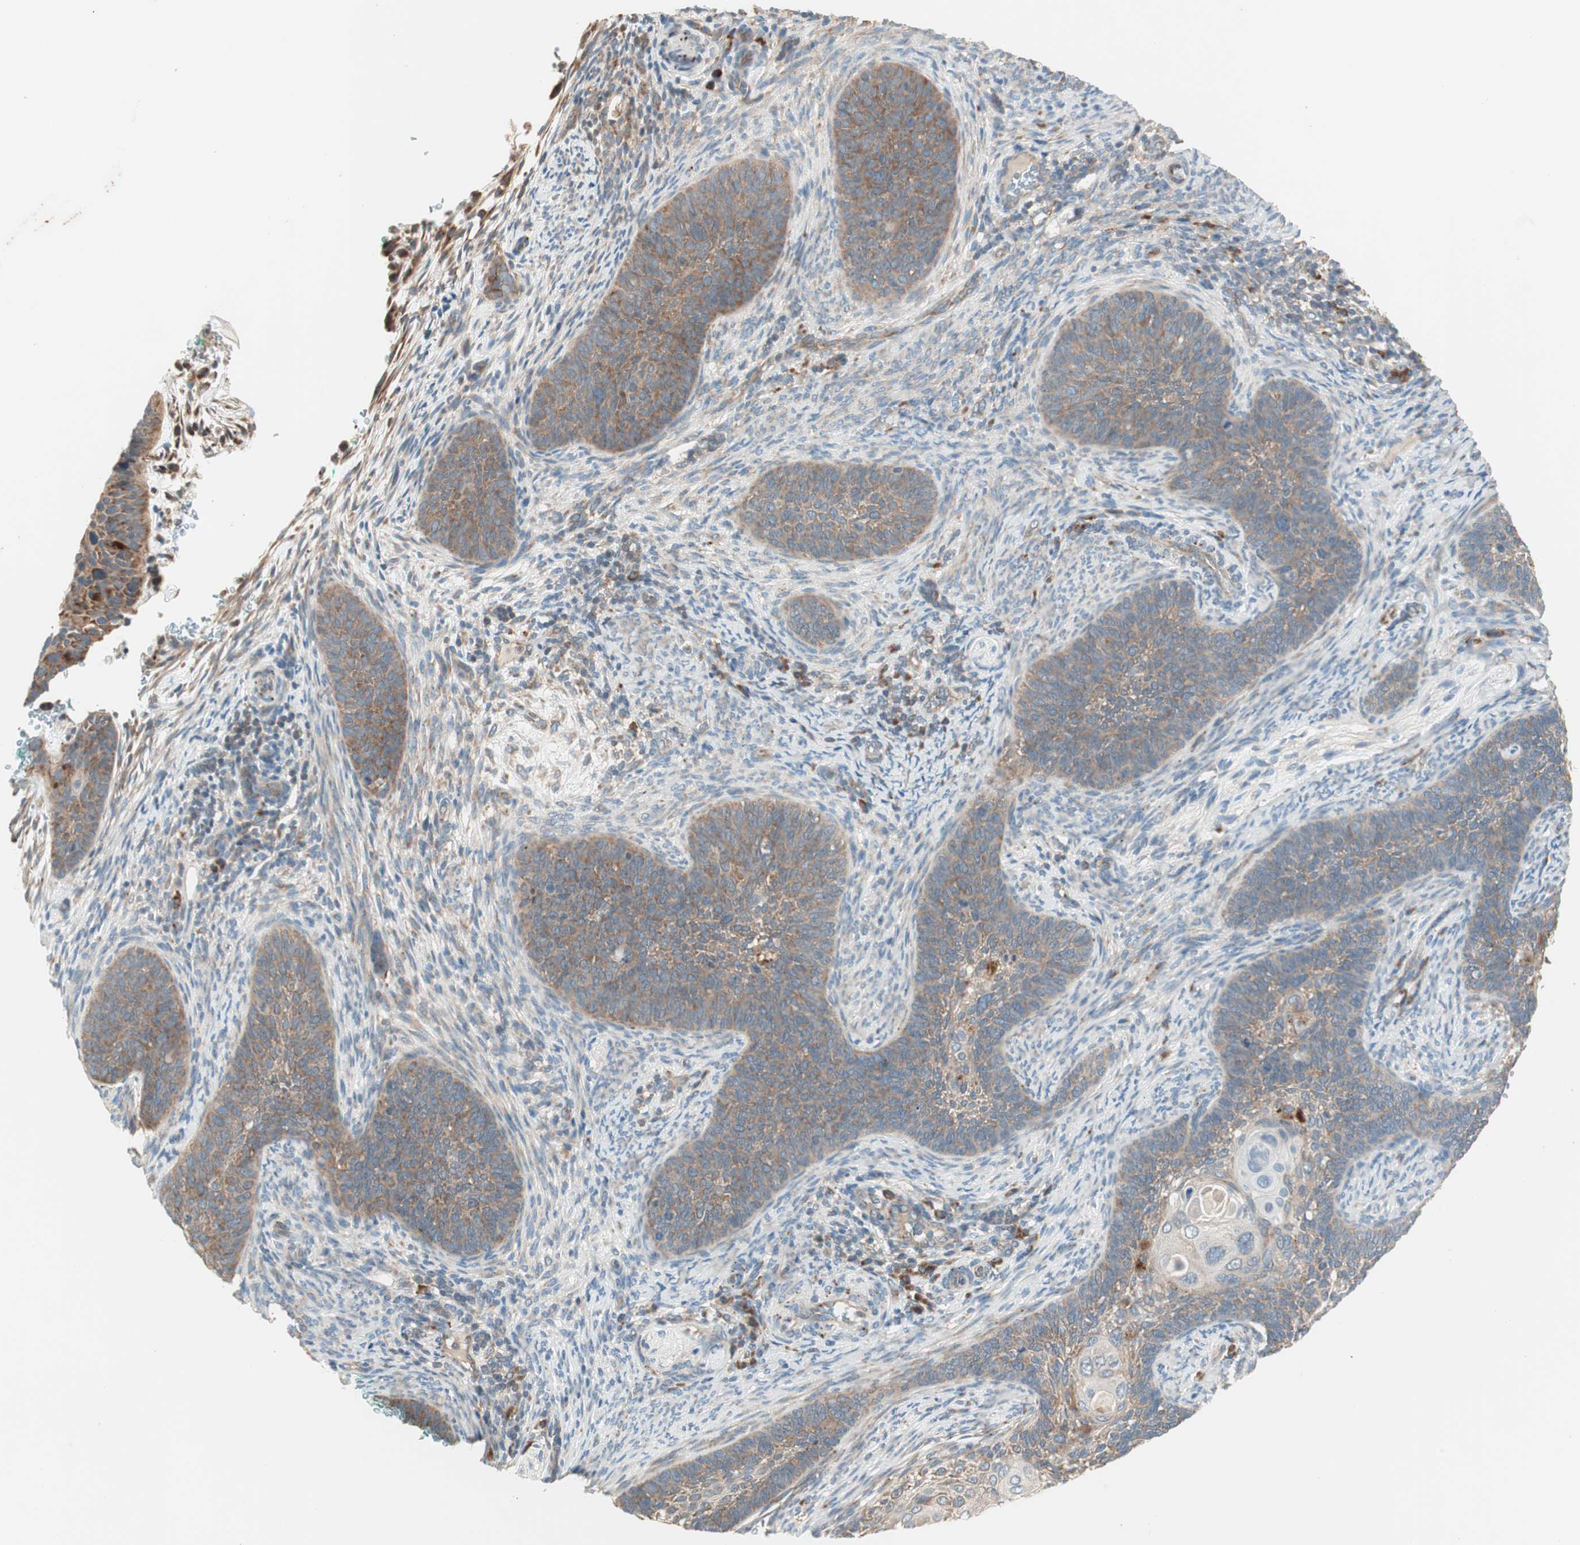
{"staining": {"intensity": "moderate", "quantity": ">75%", "location": "cytoplasmic/membranous"}, "tissue": "cervical cancer", "cell_type": "Tumor cells", "image_type": "cancer", "snomed": [{"axis": "morphology", "description": "Squamous cell carcinoma, NOS"}, {"axis": "topography", "description": "Cervix"}], "caption": "Immunohistochemical staining of cervical cancer demonstrates moderate cytoplasmic/membranous protein positivity in approximately >75% of tumor cells.", "gene": "RPL23", "patient": {"sex": "female", "age": 33}}